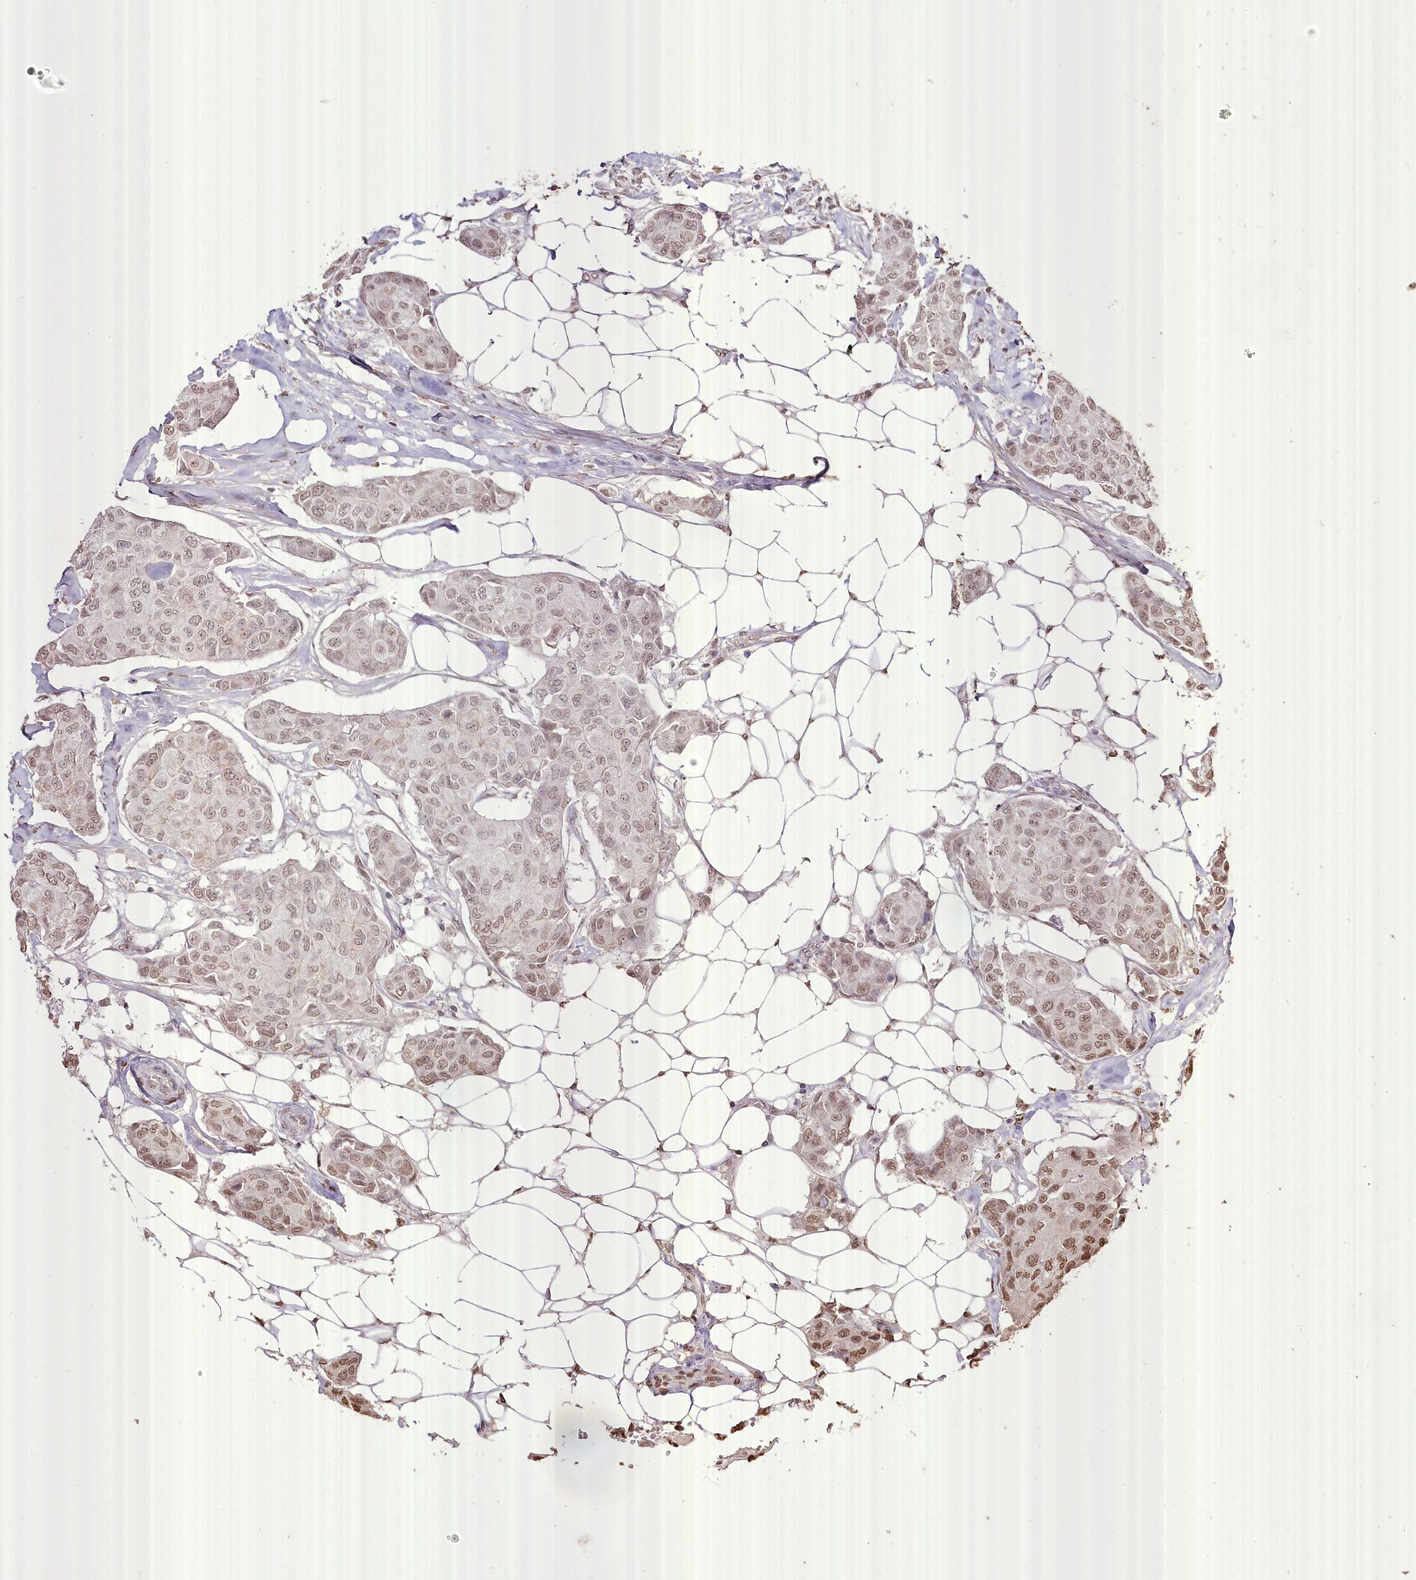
{"staining": {"intensity": "moderate", "quantity": "25%-75%", "location": "nuclear"}, "tissue": "breast cancer", "cell_type": "Tumor cells", "image_type": "cancer", "snomed": [{"axis": "morphology", "description": "Duct carcinoma"}, {"axis": "topography", "description": "Breast"}], "caption": "Immunohistochemical staining of breast intraductal carcinoma shows moderate nuclear protein staining in about 25%-75% of tumor cells.", "gene": "SLC39A10", "patient": {"sex": "female", "age": 80}}